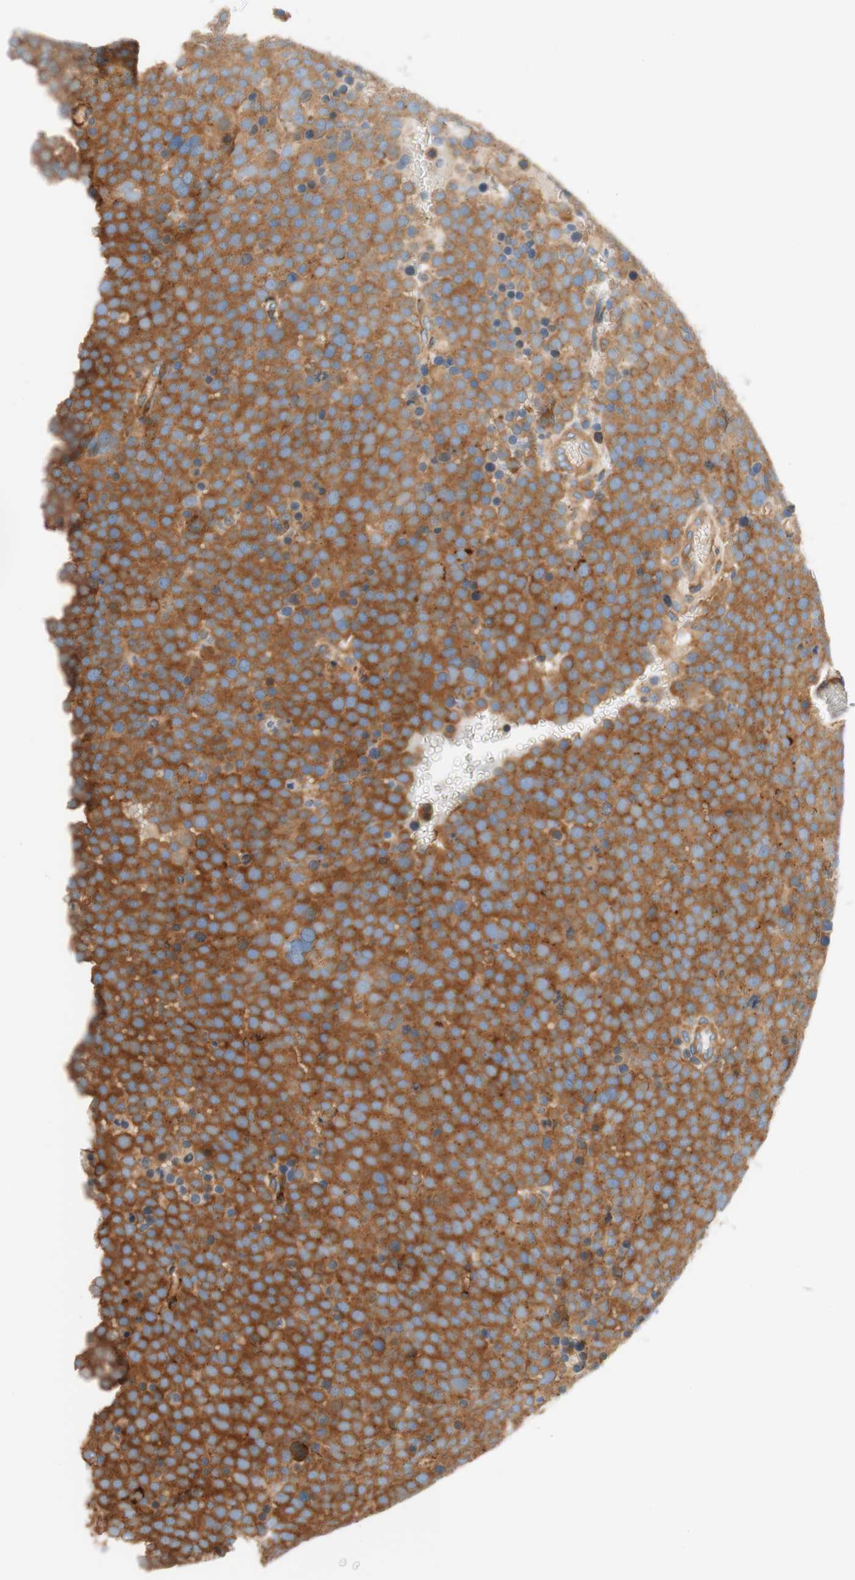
{"staining": {"intensity": "strong", "quantity": ">75%", "location": "cytoplasmic/membranous"}, "tissue": "testis cancer", "cell_type": "Tumor cells", "image_type": "cancer", "snomed": [{"axis": "morphology", "description": "Seminoma, NOS"}, {"axis": "topography", "description": "Testis"}], "caption": "Immunohistochemical staining of human testis cancer exhibits strong cytoplasmic/membranous protein positivity in approximately >75% of tumor cells. The staining was performed using DAB (3,3'-diaminobenzidine), with brown indicating positive protein expression. Nuclei are stained blue with hematoxylin.", "gene": "VPS26A", "patient": {"sex": "male", "age": 71}}